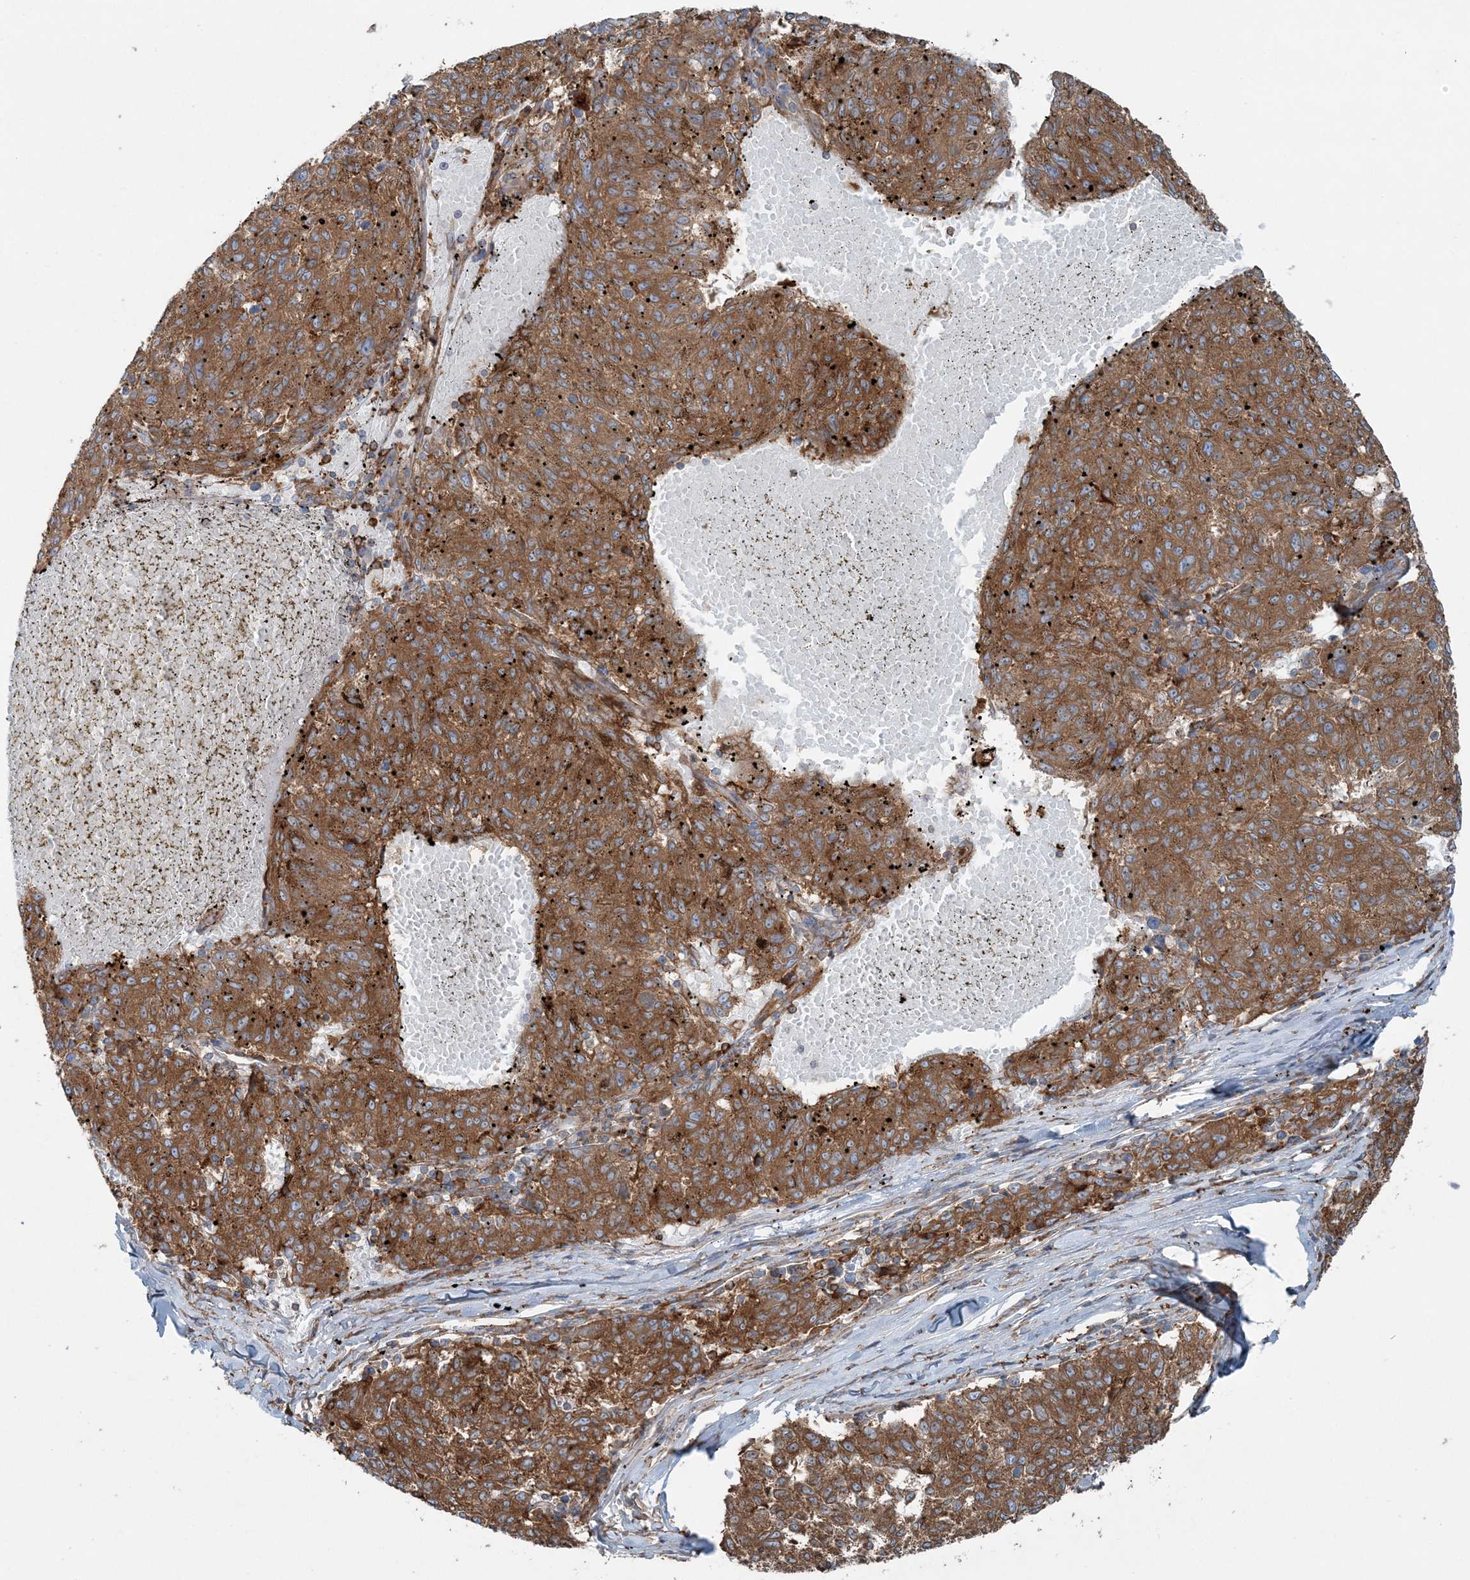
{"staining": {"intensity": "strong", "quantity": ">75%", "location": "cytoplasmic/membranous"}, "tissue": "melanoma", "cell_type": "Tumor cells", "image_type": "cancer", "snomed": [{"axis": "morphology", "description": "Malignant melanoma, NOS"}, {"axis": "topography", "description": "Skin"}], "caption": "Tumor cells reveal high levels of strong cytoplasmic/membranous staining in about >75% of cells in malignant melanoma.", "gene": "SNX2", "patient": {"sex": "female", "age": 72}}